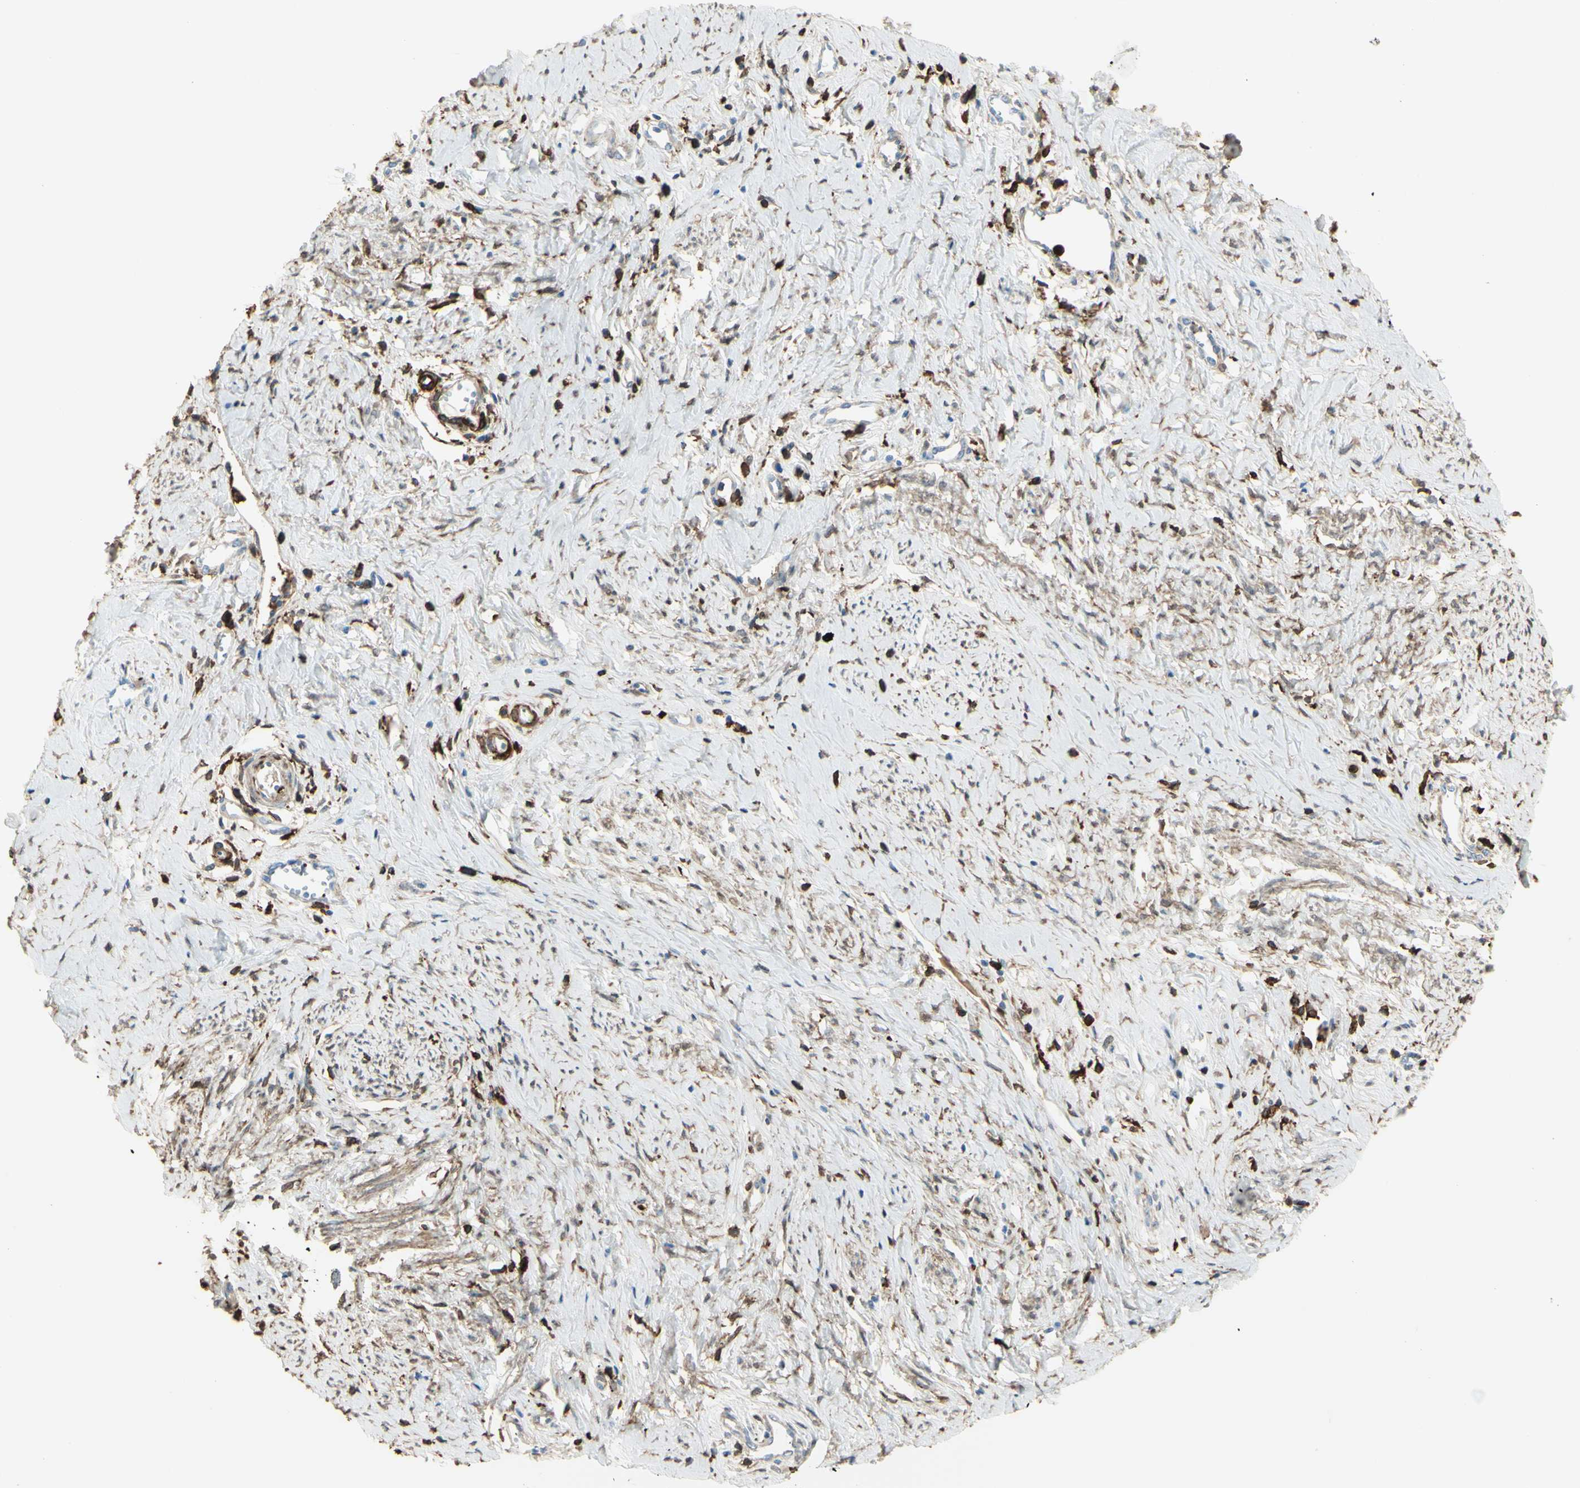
{"staining": {"intensity": "weak", "quantity": "25%-75%", "location": "cytoplasmic/membranous"}, "tissue": "cervical cancer", "cell_type": "Tumor cells", "image_type": "cancer", "snomed": [{"axis": "morphology", "description": "Squamous cell carcinoma, NOS"}, {"axis": "topography", "description": "Cervix"}], "caption": "A micrograph showing weak cytoplasmic/membranous staining in approximately 25%-75% of tumor cells in squamous cell carcinoma (cervical), as visualized by brown immunohistochemical staining.", "gene": "GSN", "patient": {"sex": "female", "age": 40}}